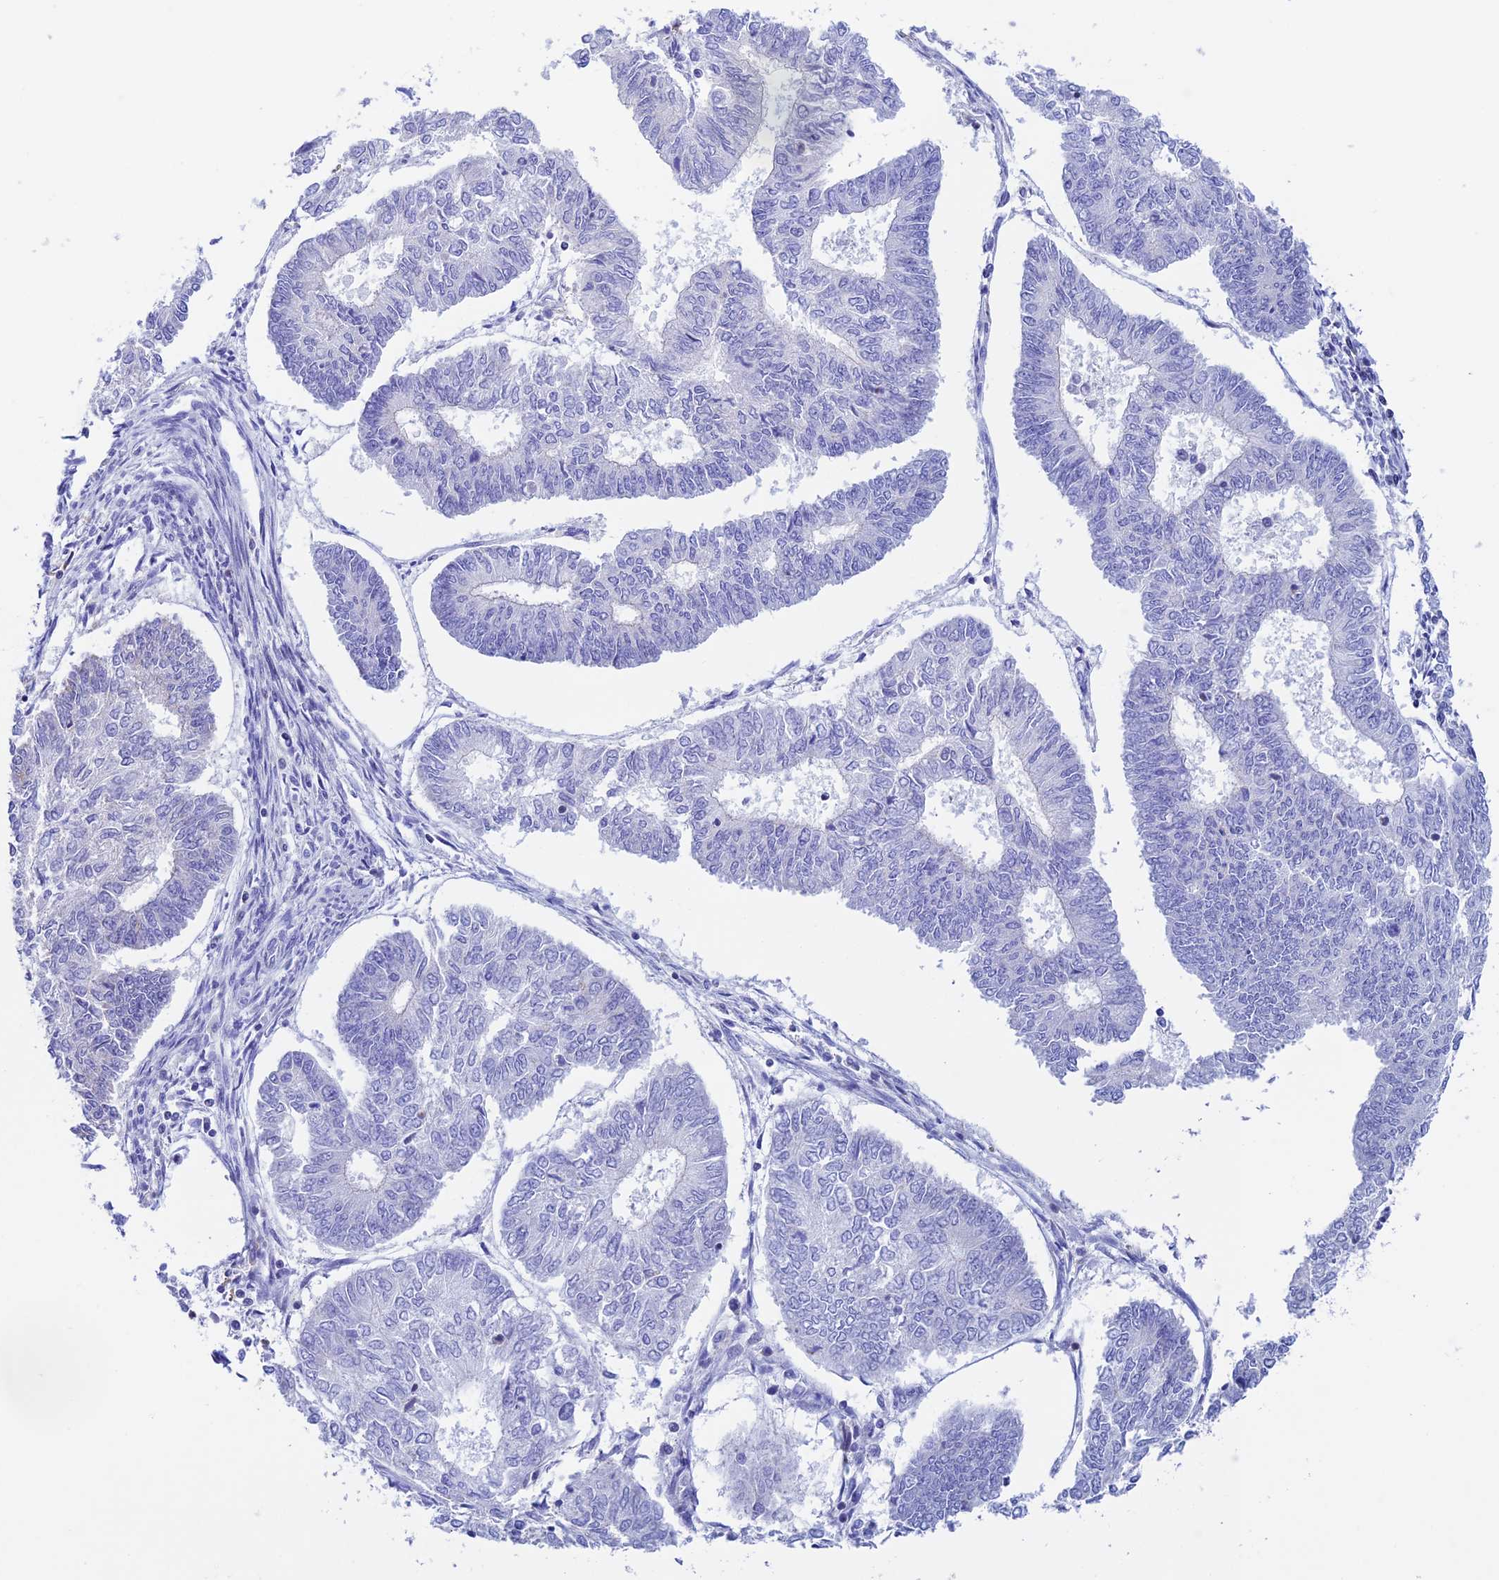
{"staining": {"intensity": "negative", "quantity": "none", "location": "none"}, "tissue": "endometrial cancer", "cell_type": "Tumor cells", "image_type": "cancer", "snomed": [{"axis": "morphology", "description": "Adenocarcinoma, NOS"}, {"axis": "topography", "description": "Endometrium"}], "caption": "This is a photomicrograph of IHC staining of adenocarcinoma (endometrial), which shows no expression in tumor cells. (DAB (3,3'-diaminobenzidine) immunohistochemistry (IHC), high magnification).", "gene": "PRIM1", "patient": {"sex": "female", "age": 68}}